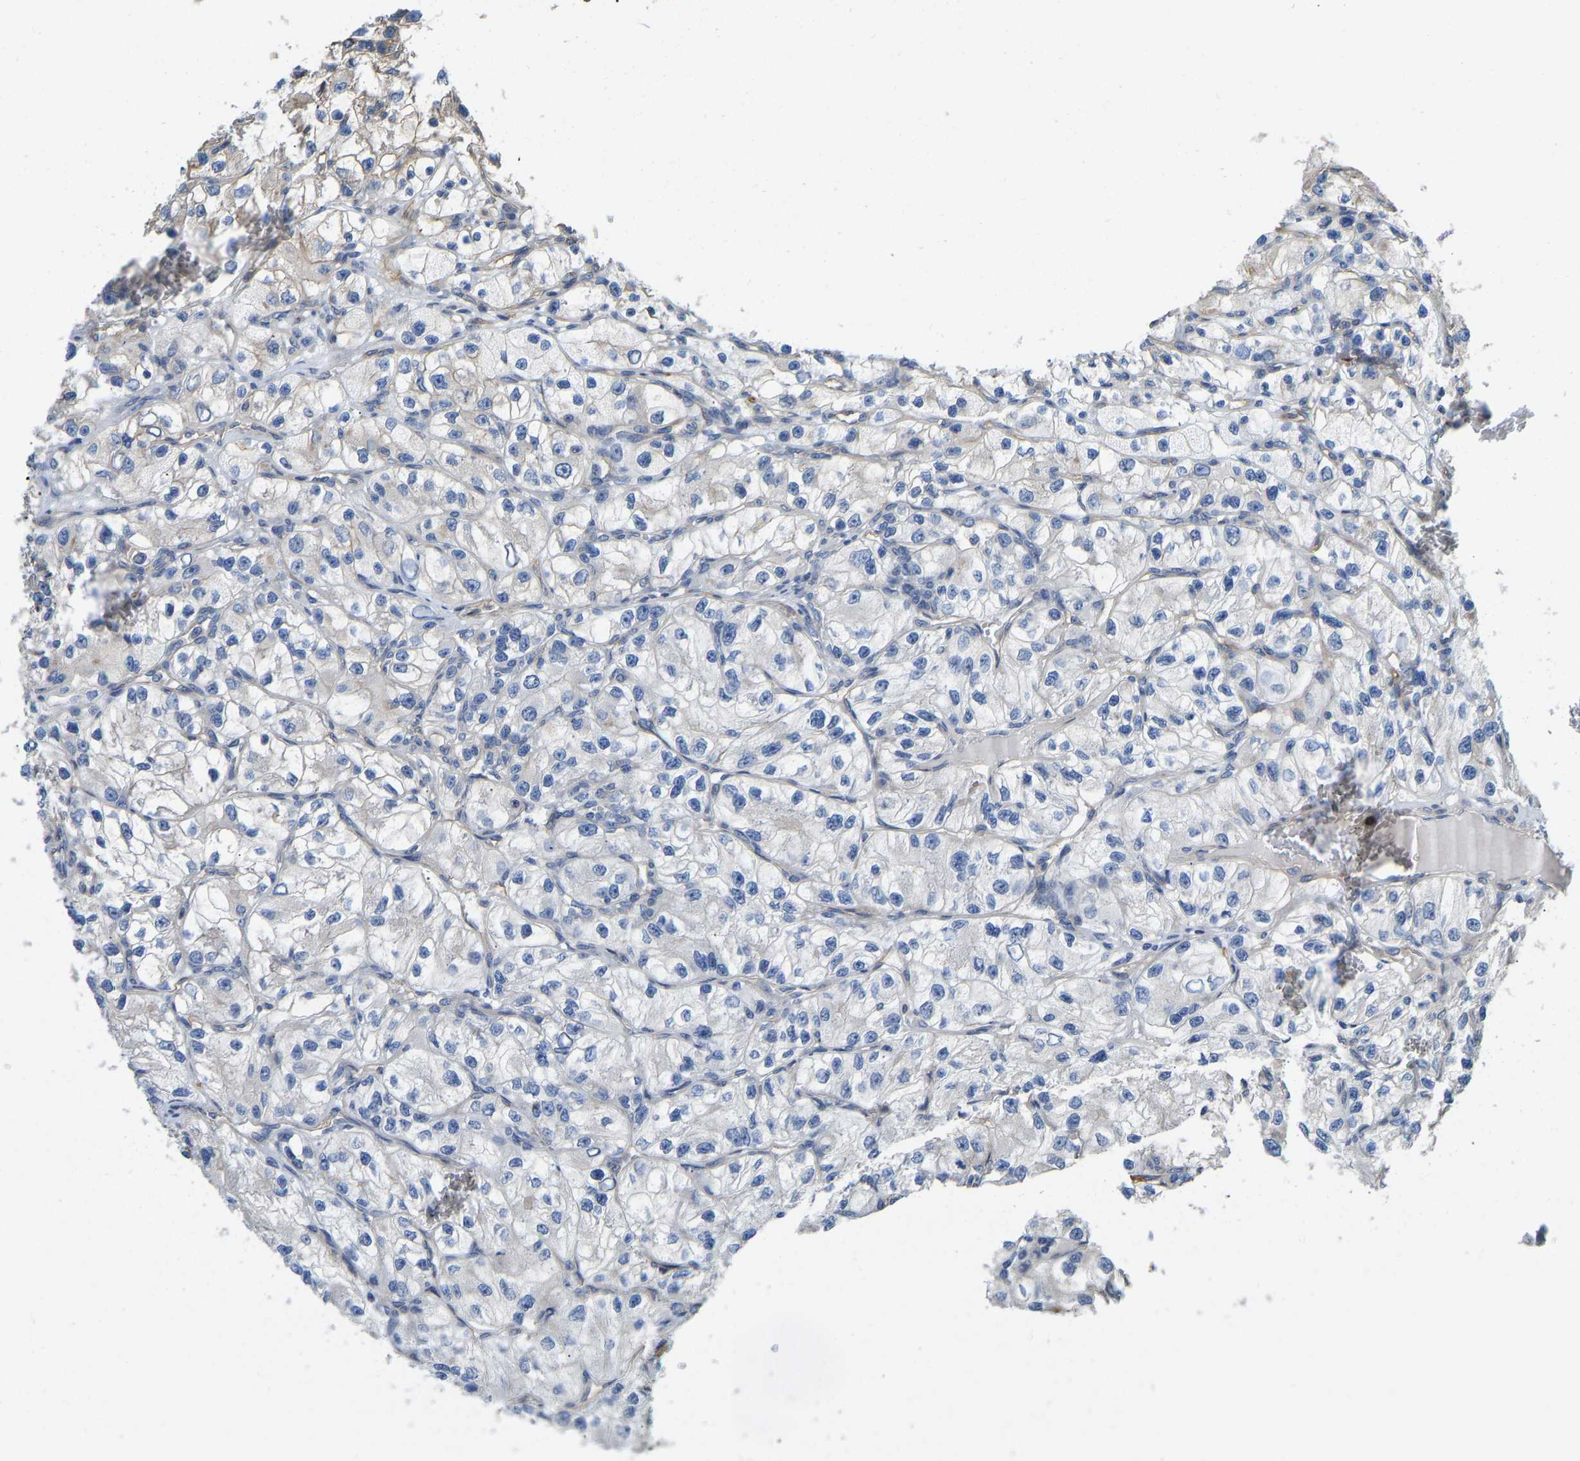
{"staining": {"intensity": "negative", "quantity": "none", "location": "none"}, "tissue": "renal cancer", "cell_type": "Tumor cells", "image_type": "cancer", "snomed": [{"axis": "morphology", "description": "Adenocarcinoma, NOS"}, {"axis": "topography", "description": "Kidney"}], "caption": "IHC histopathology image of human renal adenocarcinoma stained for a protein (brown), which reveals no staining in tumor cells.", "gene": "ELMO2", "patient": {"sex": "female", "age": 57}}